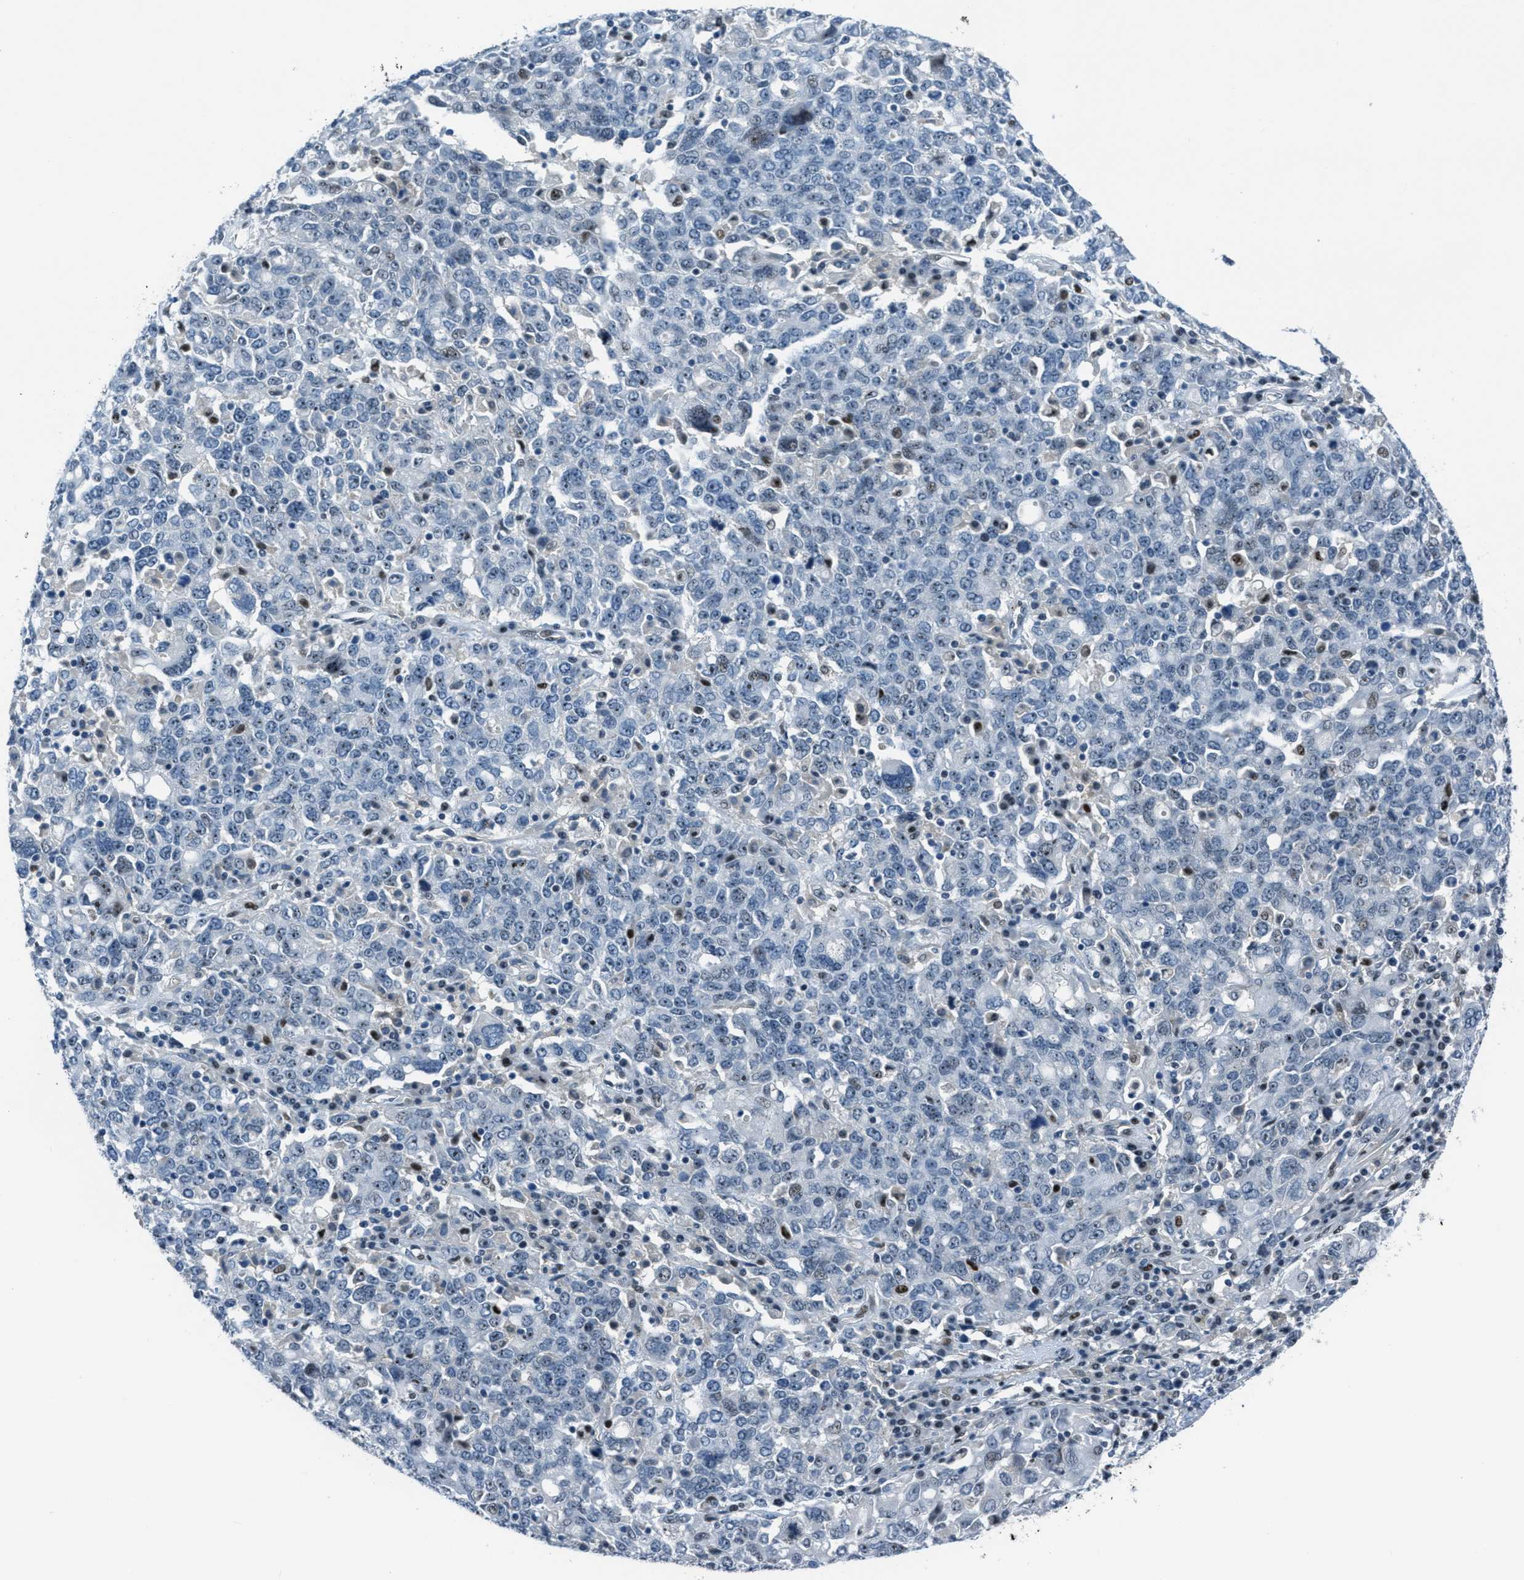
{"staining": {"intensity": "weak", "quantity": "<25%", "location": "nuclear"}, "tissue": "ovarian cancer", "cell_type": "Tumor cells", "image_type": "cancer", "snomed": [{"axis": "morphology", "description": "Carcinoma, endometroid"}, {"axis": "topography", "description": "Ovary"}], "caption": "This is an immunohistochemistry photomicrograph of ovarian endometroid carcinoma. There is no positivity in tumor cells.", "gene": "ZDHHC23", "patient": {"sex": "female", "age": 62}}